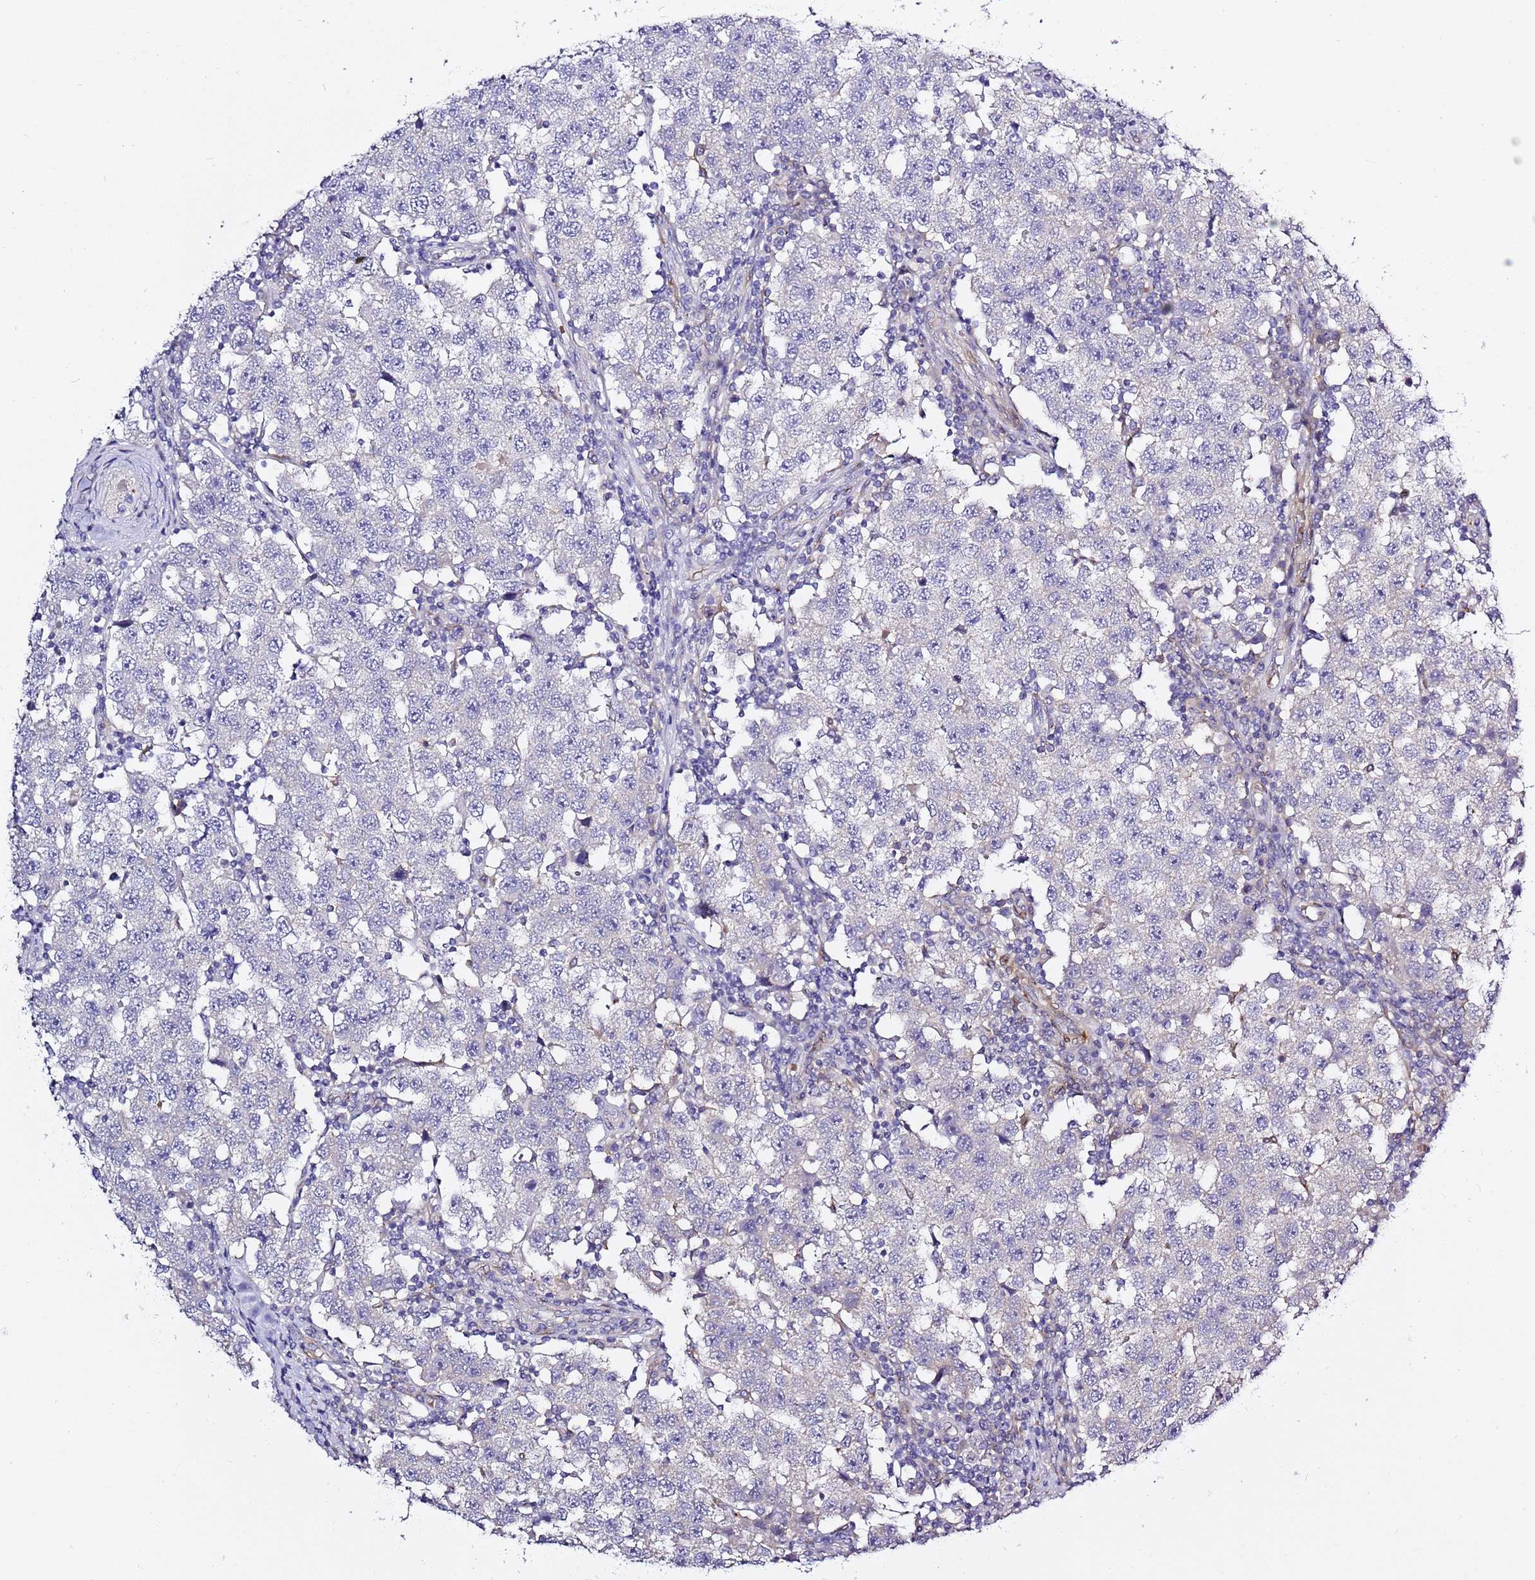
{"staining": {"intensity": "negative", "quantity": "none", "location": "none"}, "tissue": "testis cancer", "cell_type": "Tumor cells", "image_type": "cancer", "snomed": [{"axis": "morphology", "description": "Seminoma, NOS"}, {"axis": "topography", "description": "Testis"}], "caption": "Immunohistochemical staining of human testis cancer (seminoma) demonstrates no significant expression in tumor cells.", "gene": "RFK", "patient": {"sex": "male", "age": 34}}